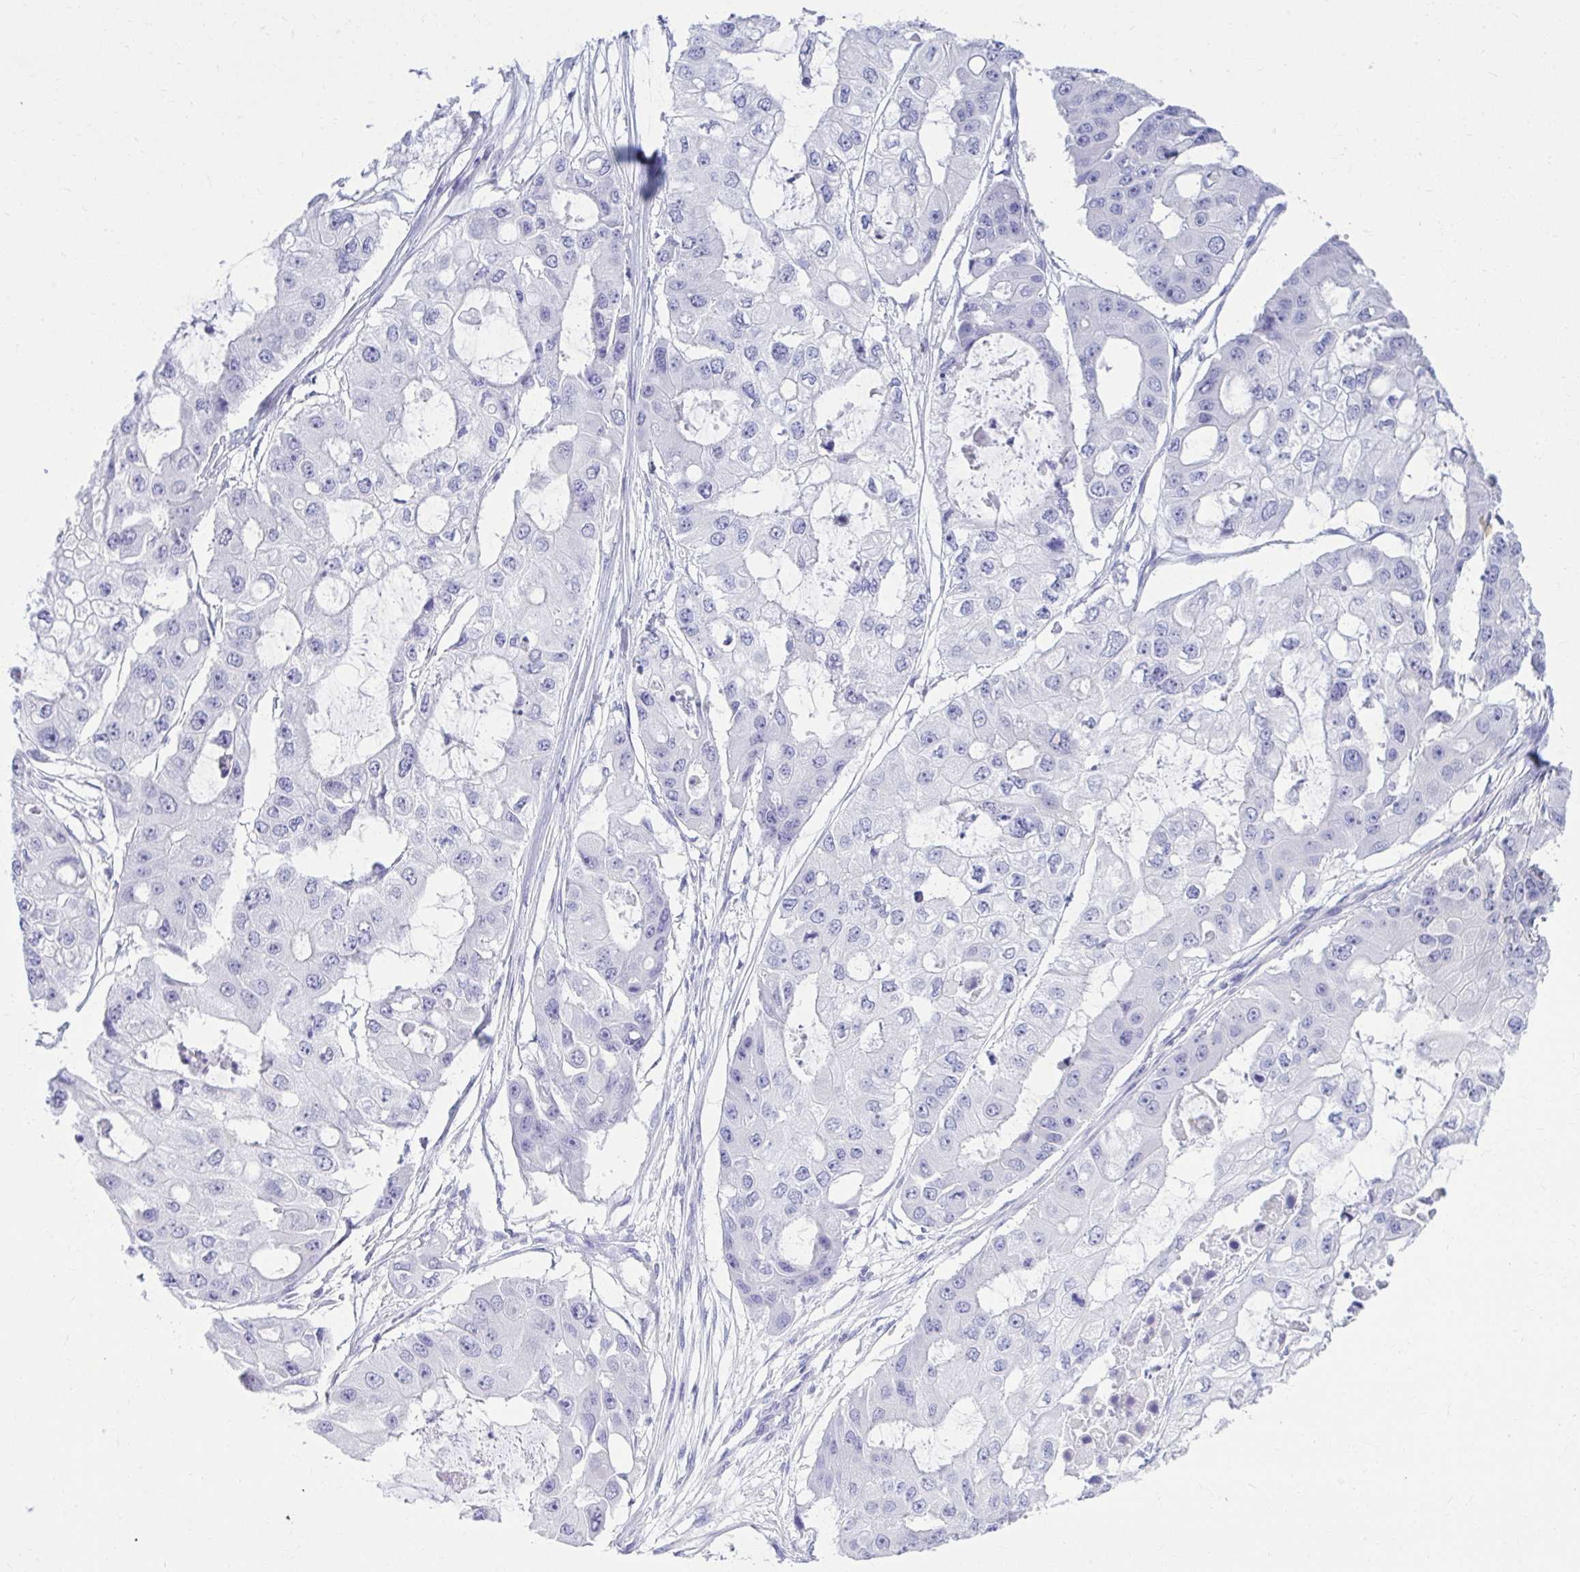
{"staining": {"intensity": "negative", "quantity": "none", "location": "none"}, "tissue": "ovarian cancer", "cell_type": "Tumor cells", "image_type": "cancer", "snomed": [{"axis": "morphology", "description": "Cystadenocarcinoma, serous, NOS"}, {"axis": "topography", "description": "Ovary"}], "caption": "Ovarian cancer (serous cystadenocarcinoma) was stained to show a protein in brown. There is no significant positivity in tumor cells.", "gene": "ATP4B", "patient": {"sex": "female", "age": 56}}